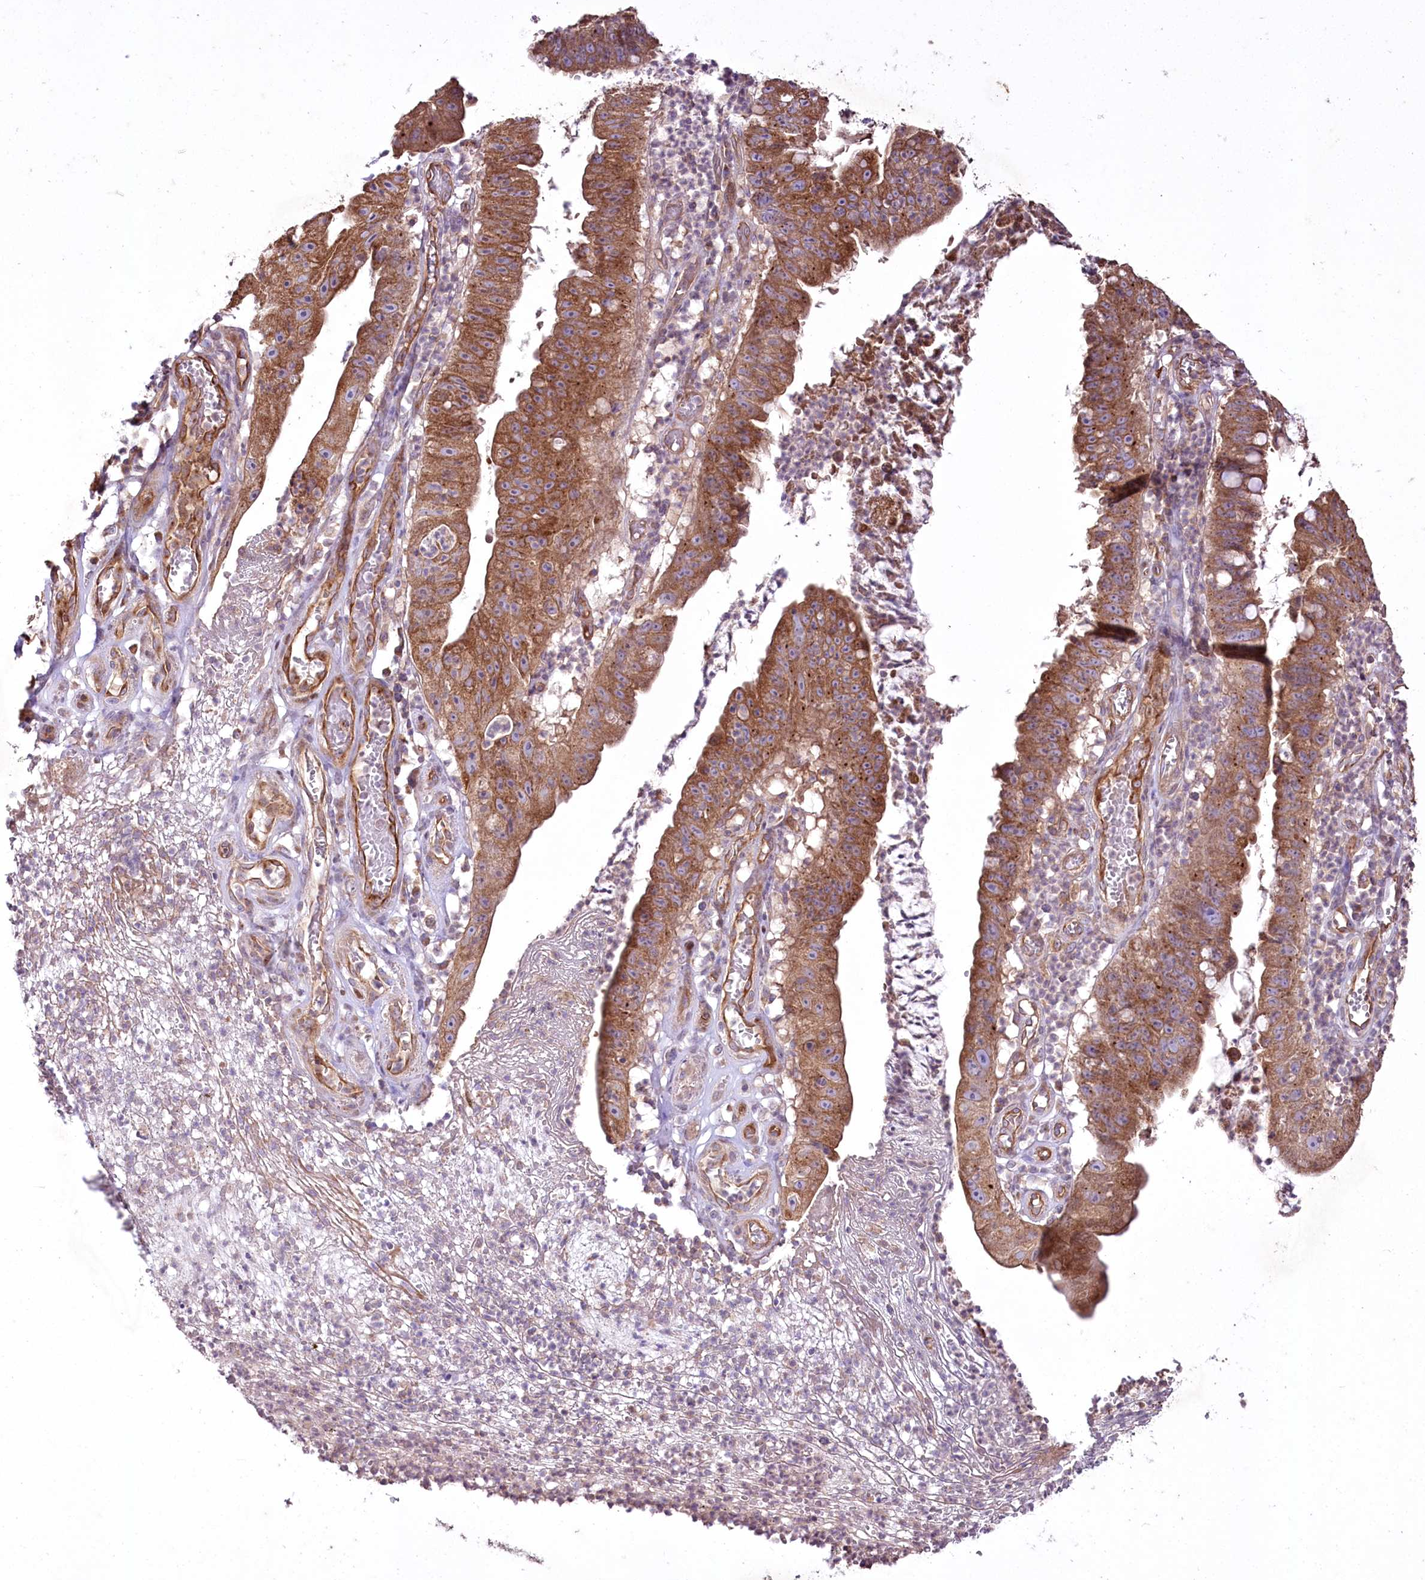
{"staining": {"intensity": "moderate", "quantity": ">75%", "location": "cytoplasmic/membranous"}, "tissue": "stomach cancer", "cell_type": "Tumor cells", "image_type": "cancer", "snomed": [{"axis": "morphology", "description": "Adenocarcinoma, NOS"}, {"axis": "topography", "description": "Stomach"}], "caption": "High-power microscopy captured an immunohistochemistry (IHC) micrograph of stomach adenocarcinoma, revealing moderate cytoplasmic/membranous positivity in approximately >75% of tumor cells.", "gene": "SH3TC1", "patient": {"sex": "male", "age": 59}}